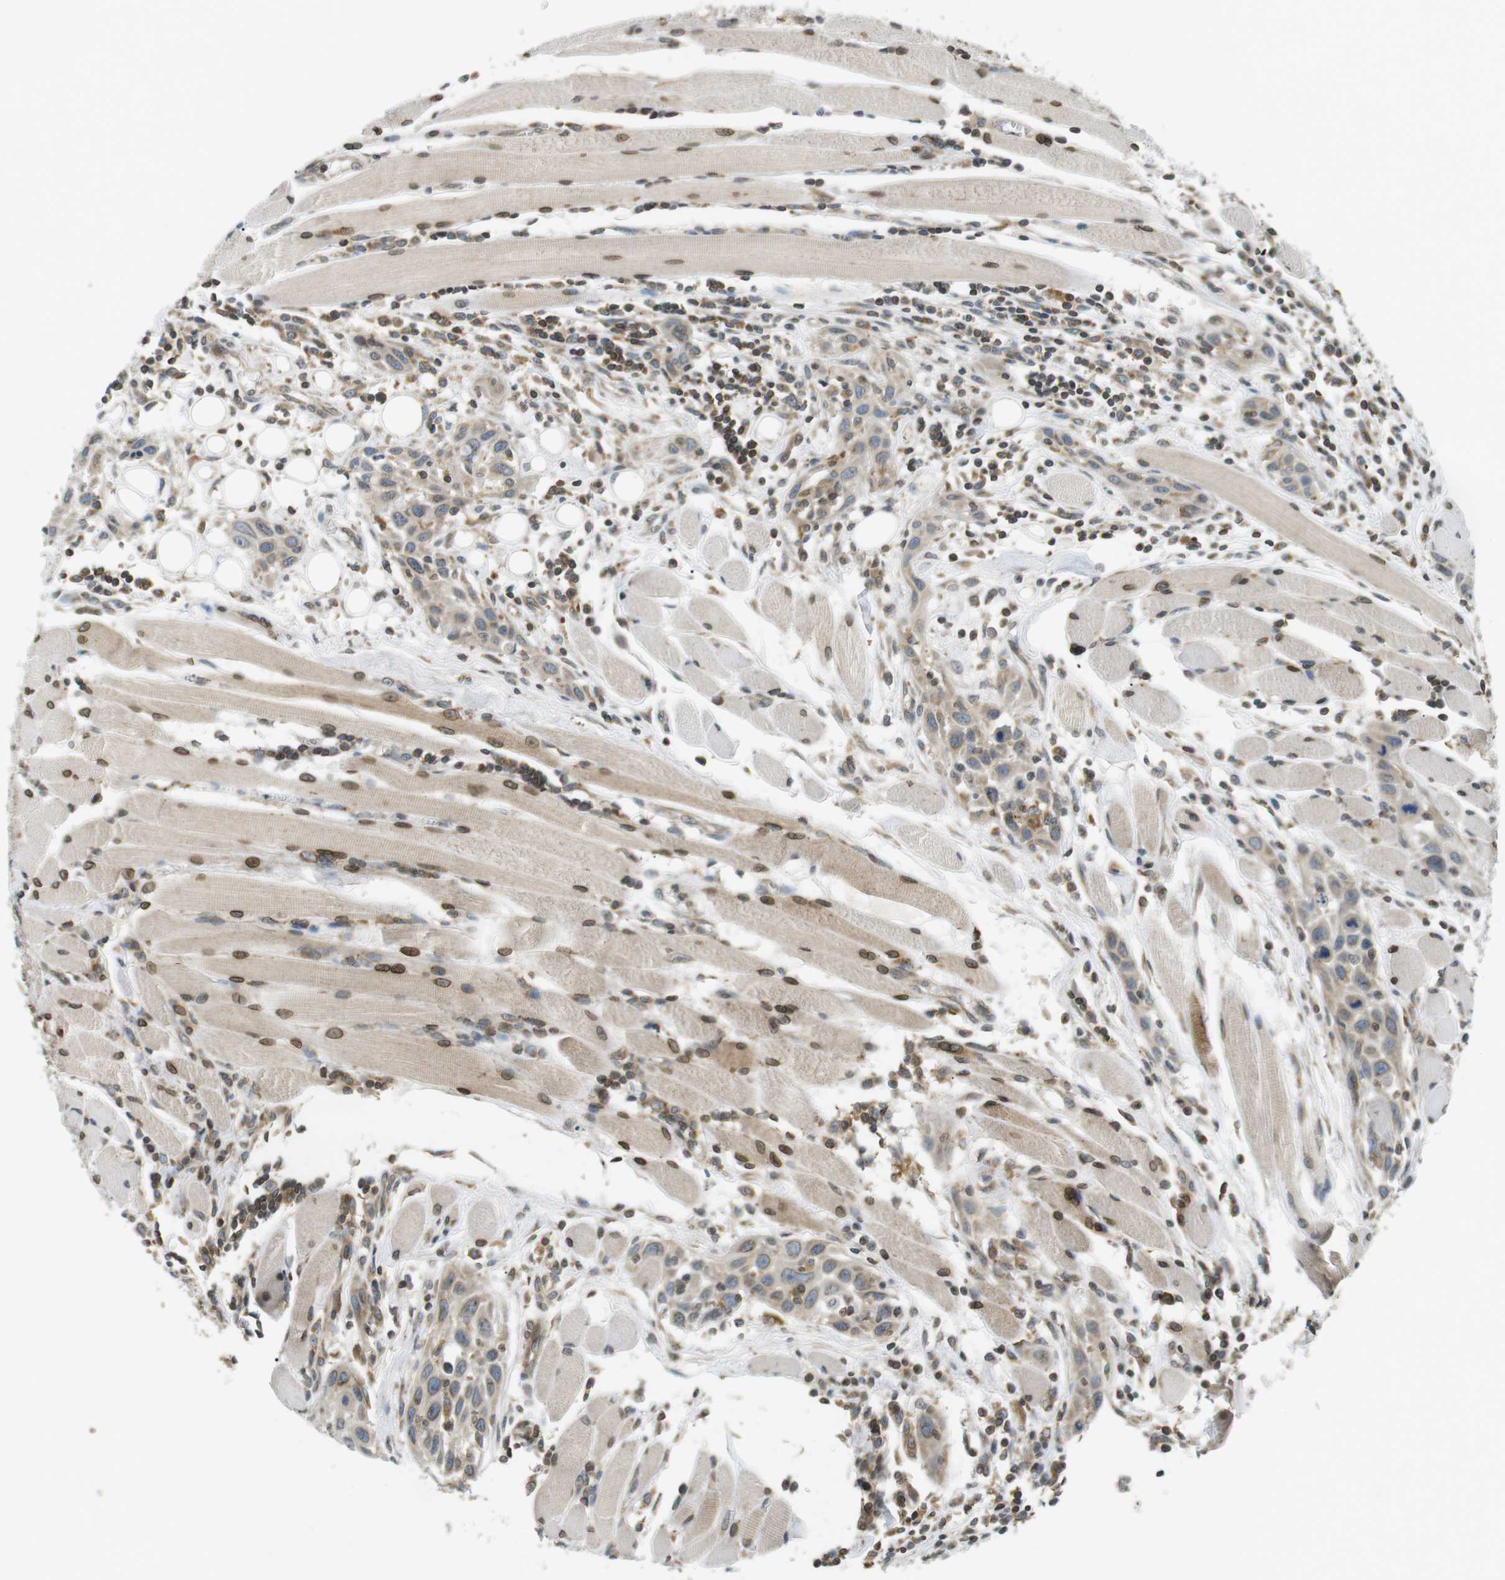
{"staining": {"intensity": "weak", "quantity": "25%-75%", "location": "cytoplasmic/membranous,nuclear"}, "tissue": "head and neck cancer", "cell_type": "Tumor cells", "image_type": "cancer", "snomed": [{"axis": "morphology", "description": "Squamous cell carcinoma, NOS"}, {"axis": "topography", "description": "Oral tissue"}, {"axis": "topography", "description": "Head-Neck"}], "caption": "Protein expression by immunohistochemistry demonstrates weak cytoplasmic/membranous and nuclear positivity in approximately 25%-75% of tumor cells in head and neck cancer (squamous cell carcinoma). (DAB (3,3'-diaminobenzidine) = brown stain, brightfield microscopy at high magnification).", "gene": "TMX4", "patient": {"sex": "female", "age": 50}}